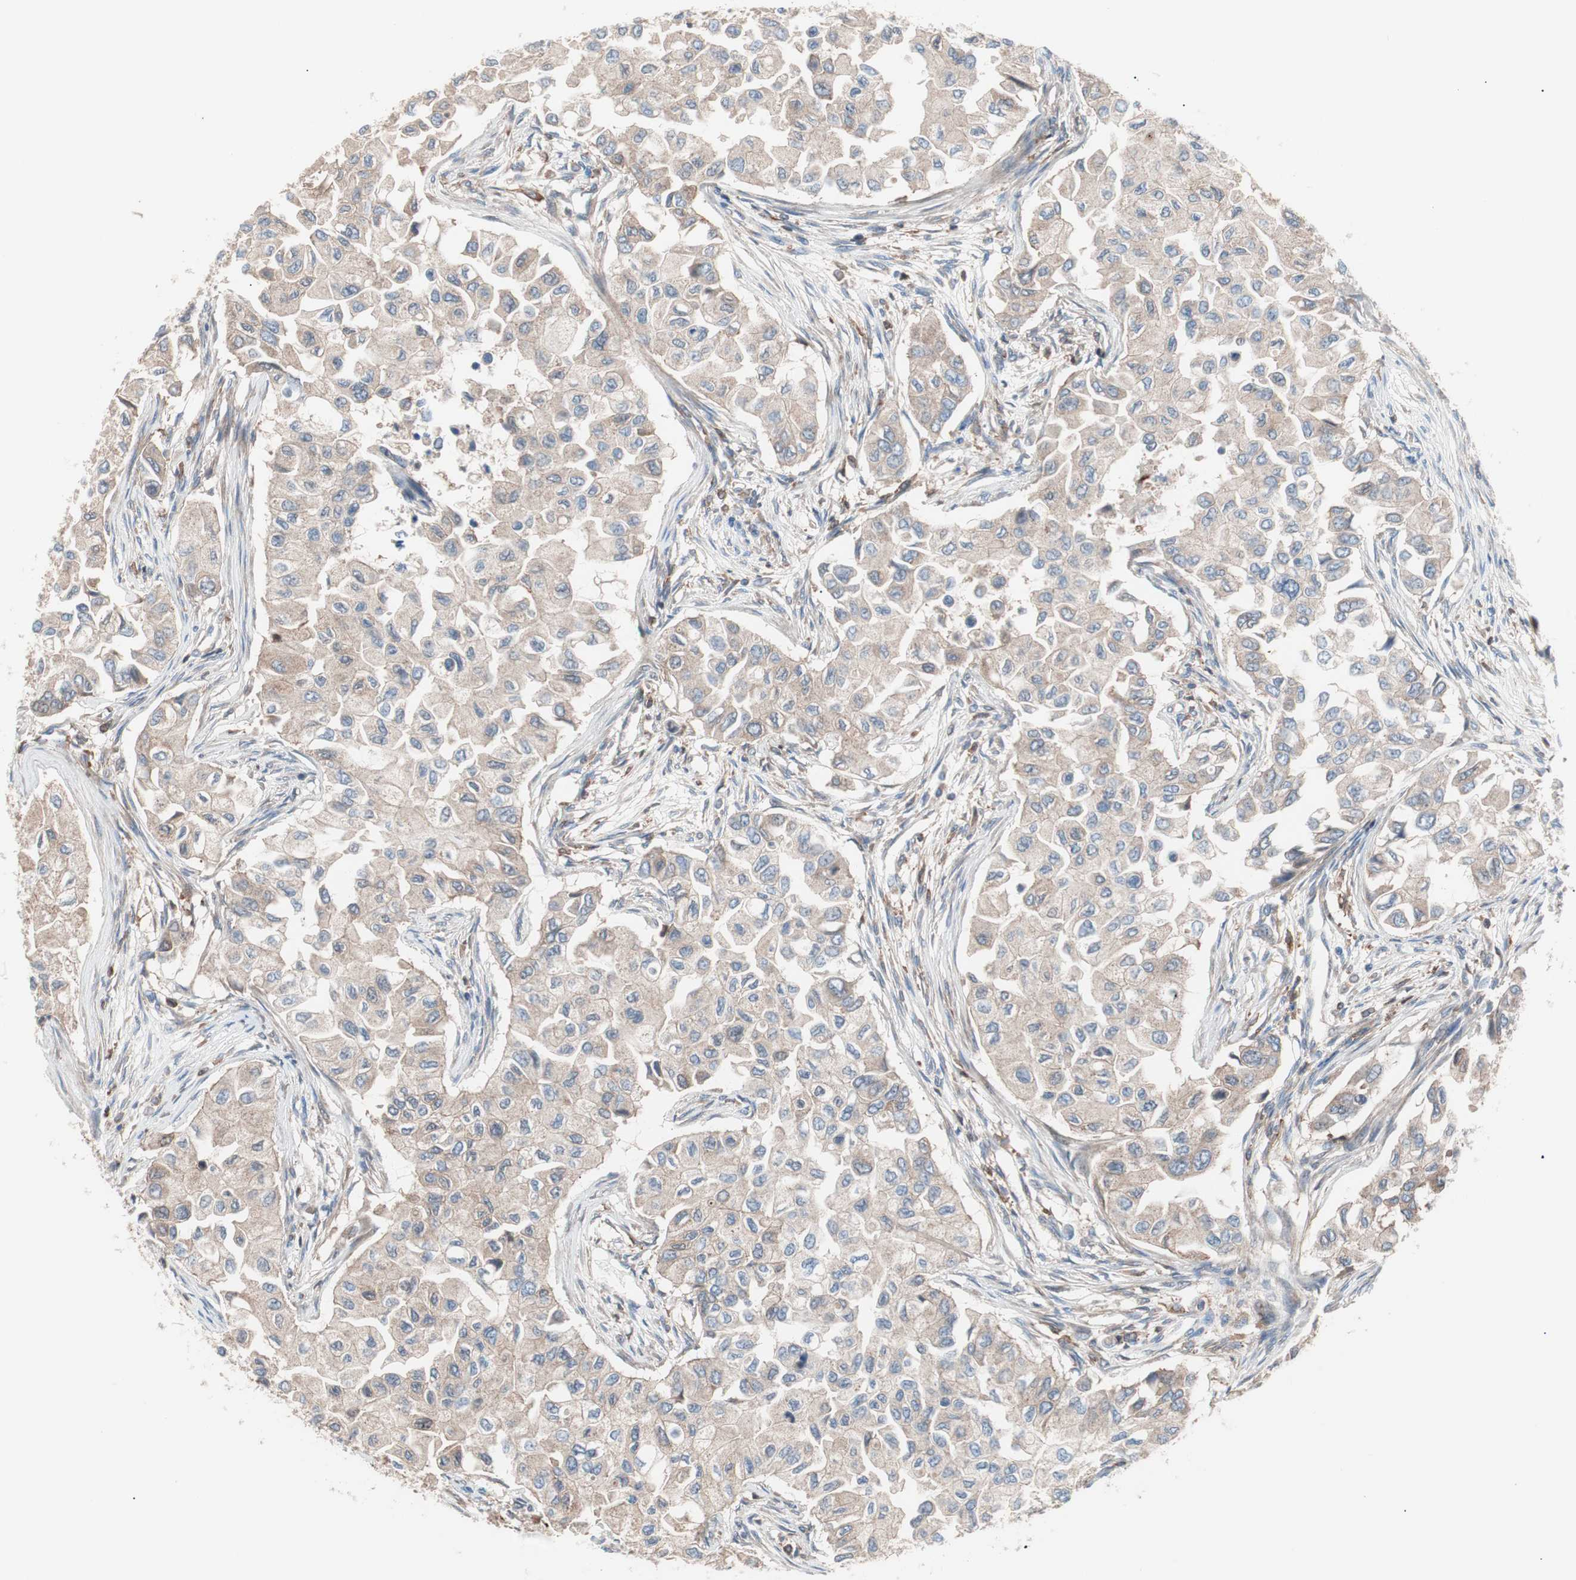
{"staining": {"intensity": "weak", "quantity": ">75%", "location": "cytoplasmic/membranous"}, "tissue": "breast cancer", "cell_type": "Tumor cells", "image_type": "cancer", "snomed": [{"axis": "morphology", "description": "Normal tissue, NOS"}, {"axis": "morphology", "description": "Duct carcinoma"}, {"axis": "topography", "description": "Breast"}], "caption": "Immunohistochemistry (IHC) (DAB (3,3'-diaminobenzidine)) staining of breast infiltrating ductal carcinoma exhibits weak cytoplasmic/membranous protein positivity in about >75% of tumor cells.", "gene": "PIK3R1", "patient": {"sex": "female", "age": 49}}